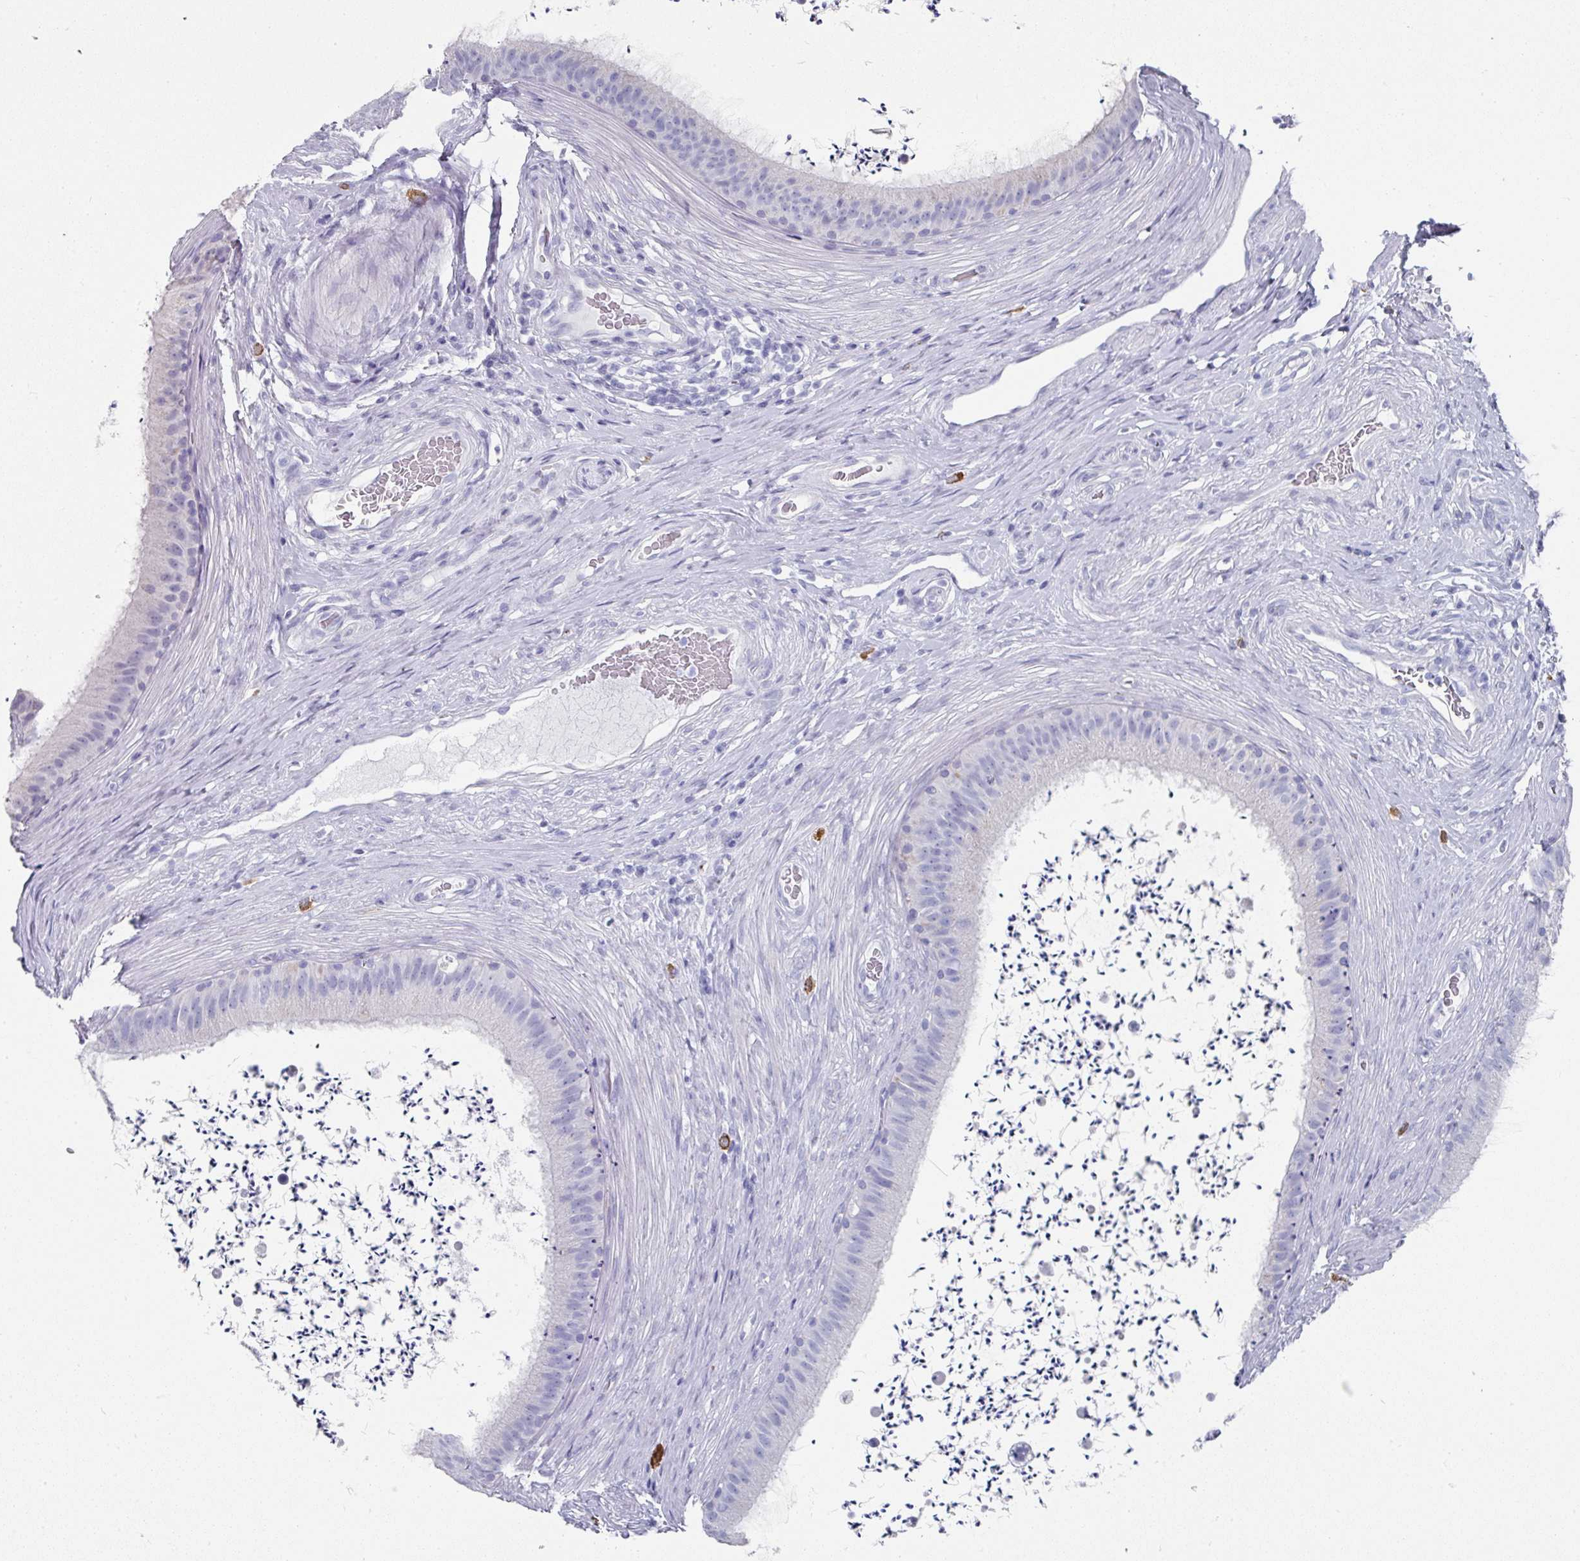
{"staining": {"intensity": "negative", "quantity": "none", "location": "none"}, "tissue": "epididymis", "cell_type": "Glandular cells", "image_type": "normal", "snomed": [{"axis": "morphology", "description": "Normal tissue, NOS"}, {"axis": "topography", "description": "Testis"}, {"axis": "topography", "description": "Epididymis"}], "caption": "Immunohistochemical staining of normal human epididymis exhibits no significant positivity in glandular cells.", "gene": "SETBP1", "patient": {"sex": "male", "age": 41}}